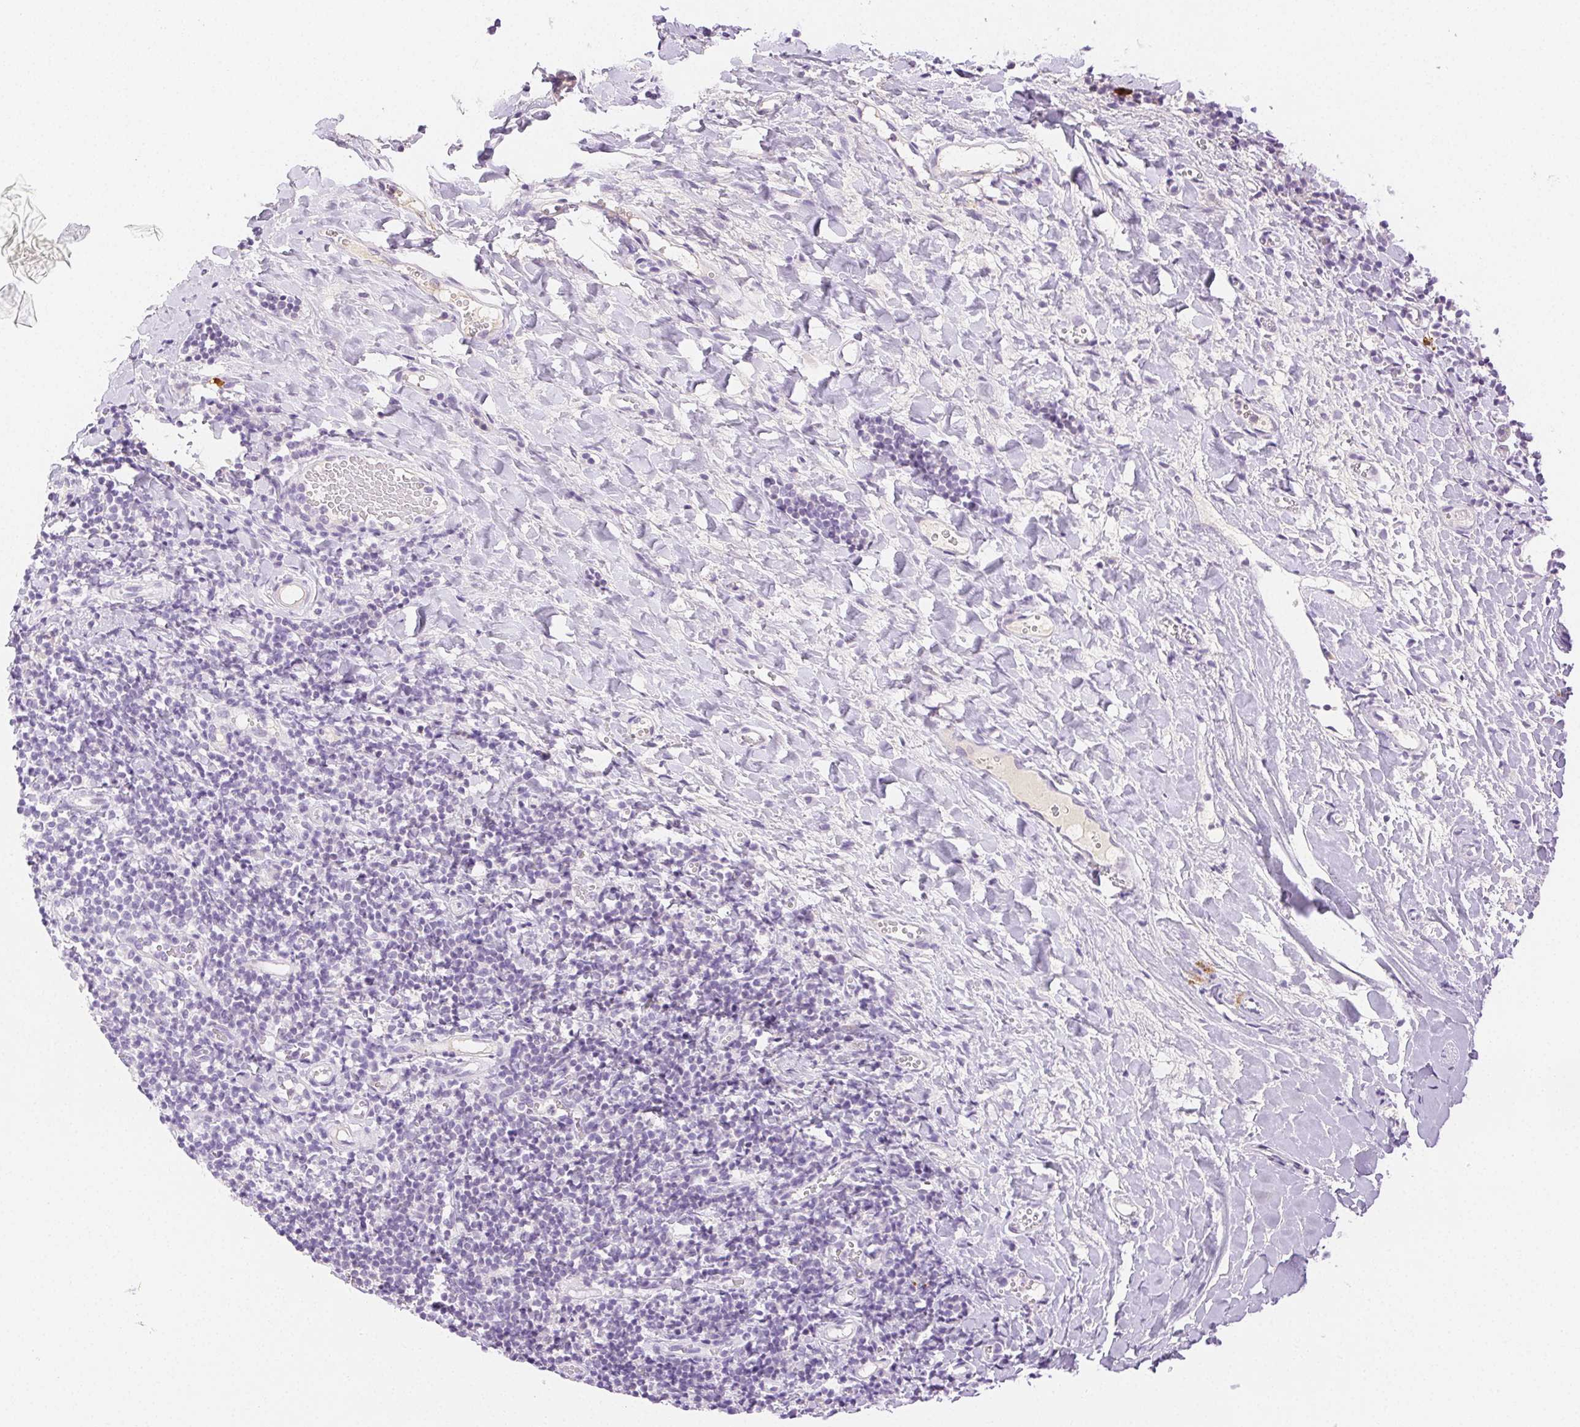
{"staining": {"intensity": "negative", "quantity": "none", "location": "none"}, "tissue": "tonsil", "cell_type": "Germinal center cells", "image_type": "normal", "snomed": [{"axis": "morphology", "description": "Normal tissue, NOS"}, {"axis": "topography", "description": "Tonsil"}], "caption": "The immunohistochemistry micrograph has no significant positivity in germinal center cells of tonsil. Brightfield microscopy of IHC stained with DAB (3,3'-diaminobenzidine) (brown) and hematoxylin (blue), captured at high magnification.", "gene": "SPACA4", "patient": {"sex": "female", "age": 10}}